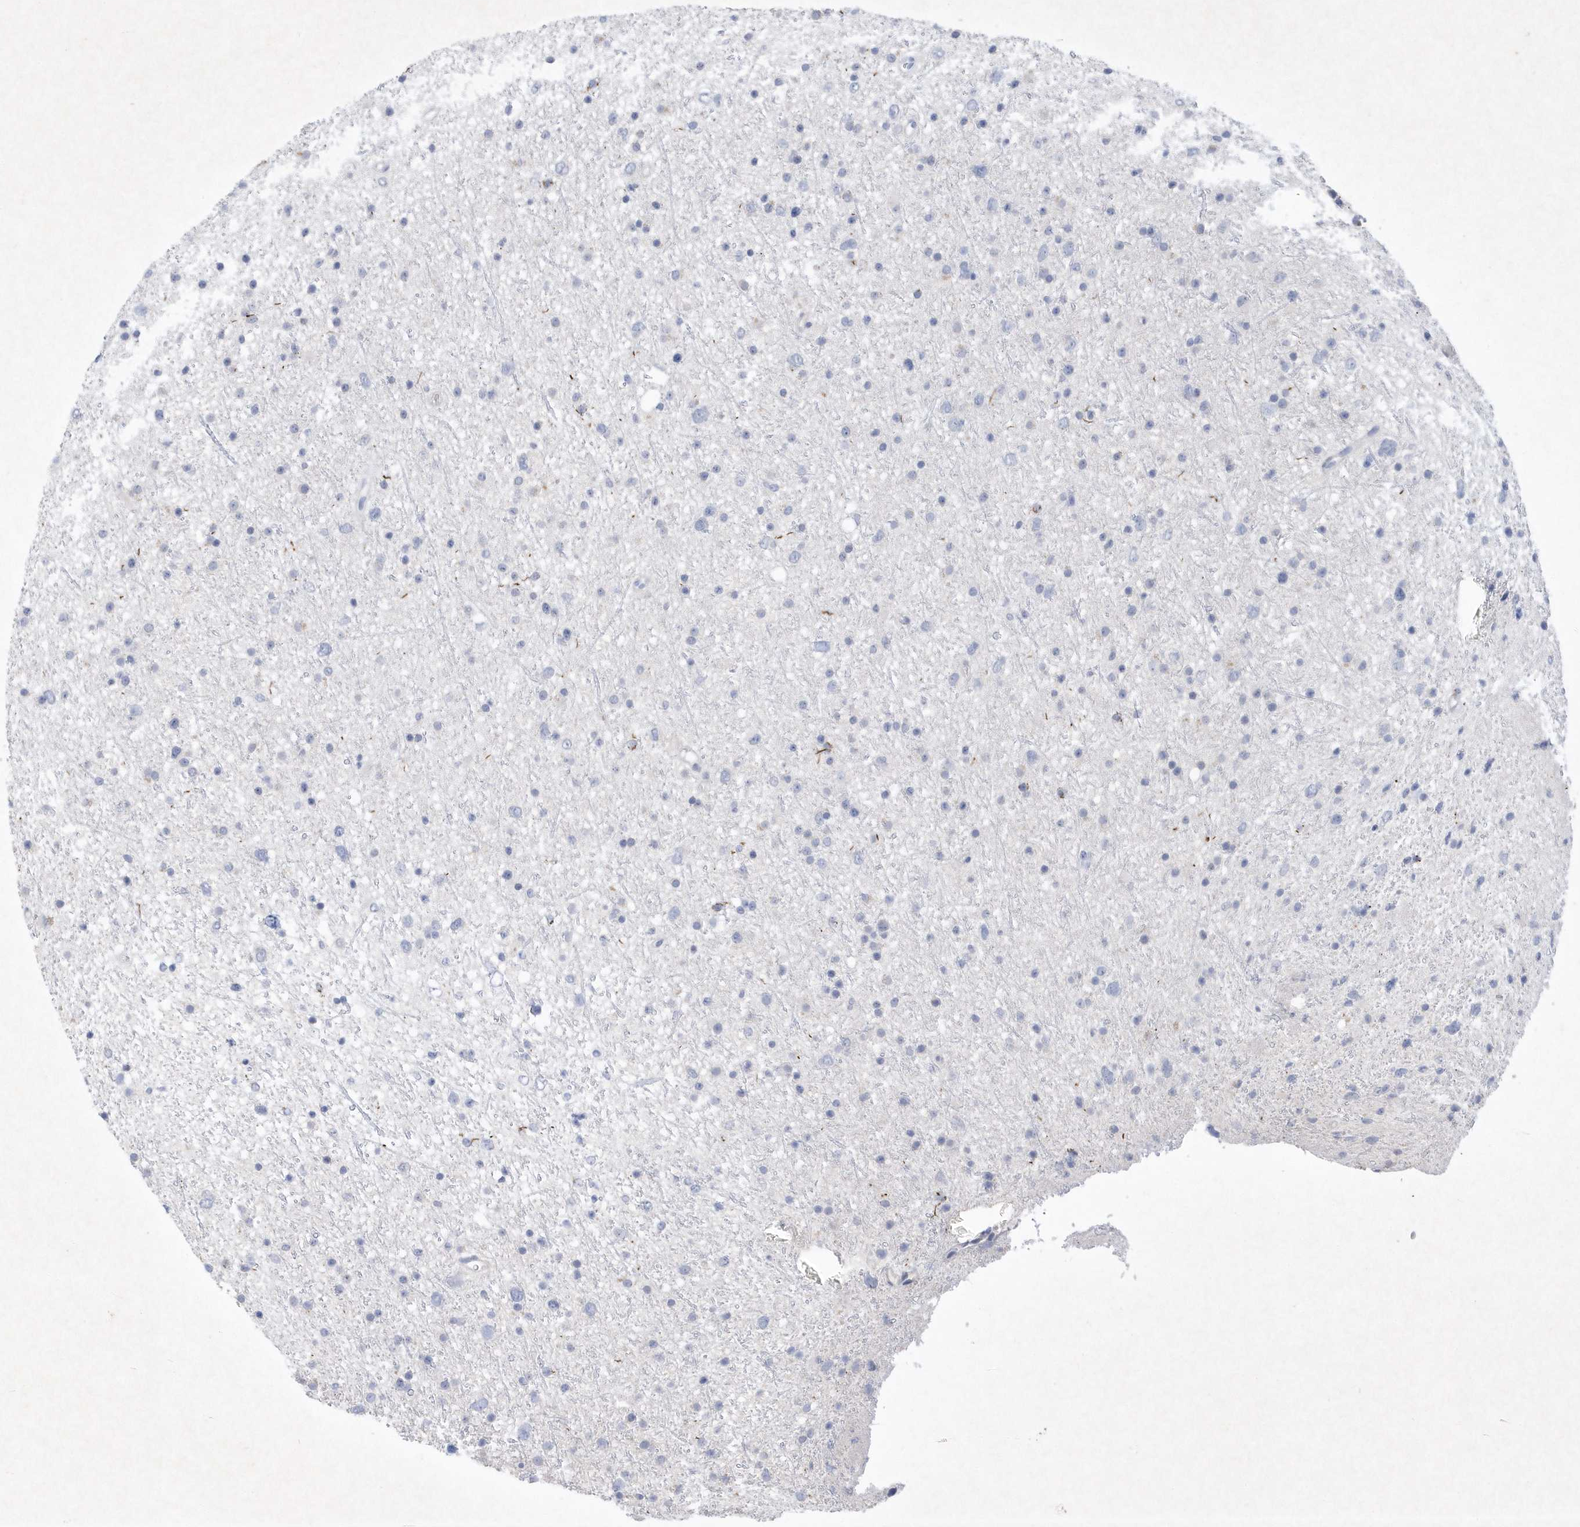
{"staining": {"intensity": "negative", "quantity": "none", "location": "none"}, "tissue": "glioma", "cell_type": "Tumor cells", "image_type": "cancer", "snomed": [{"axis": "morphology", "description": "Glioma, malignant, Low grade"}, {"axis": "topography", "description": "Cerebral cortex"}], "caption": "The immunohistochemistry micrograph has no significant expression in tumor cells of malignant glioma (low-grade) tissue.", "gene": "BHLHA15", "patient": {"sex": "female", "age": 39}}